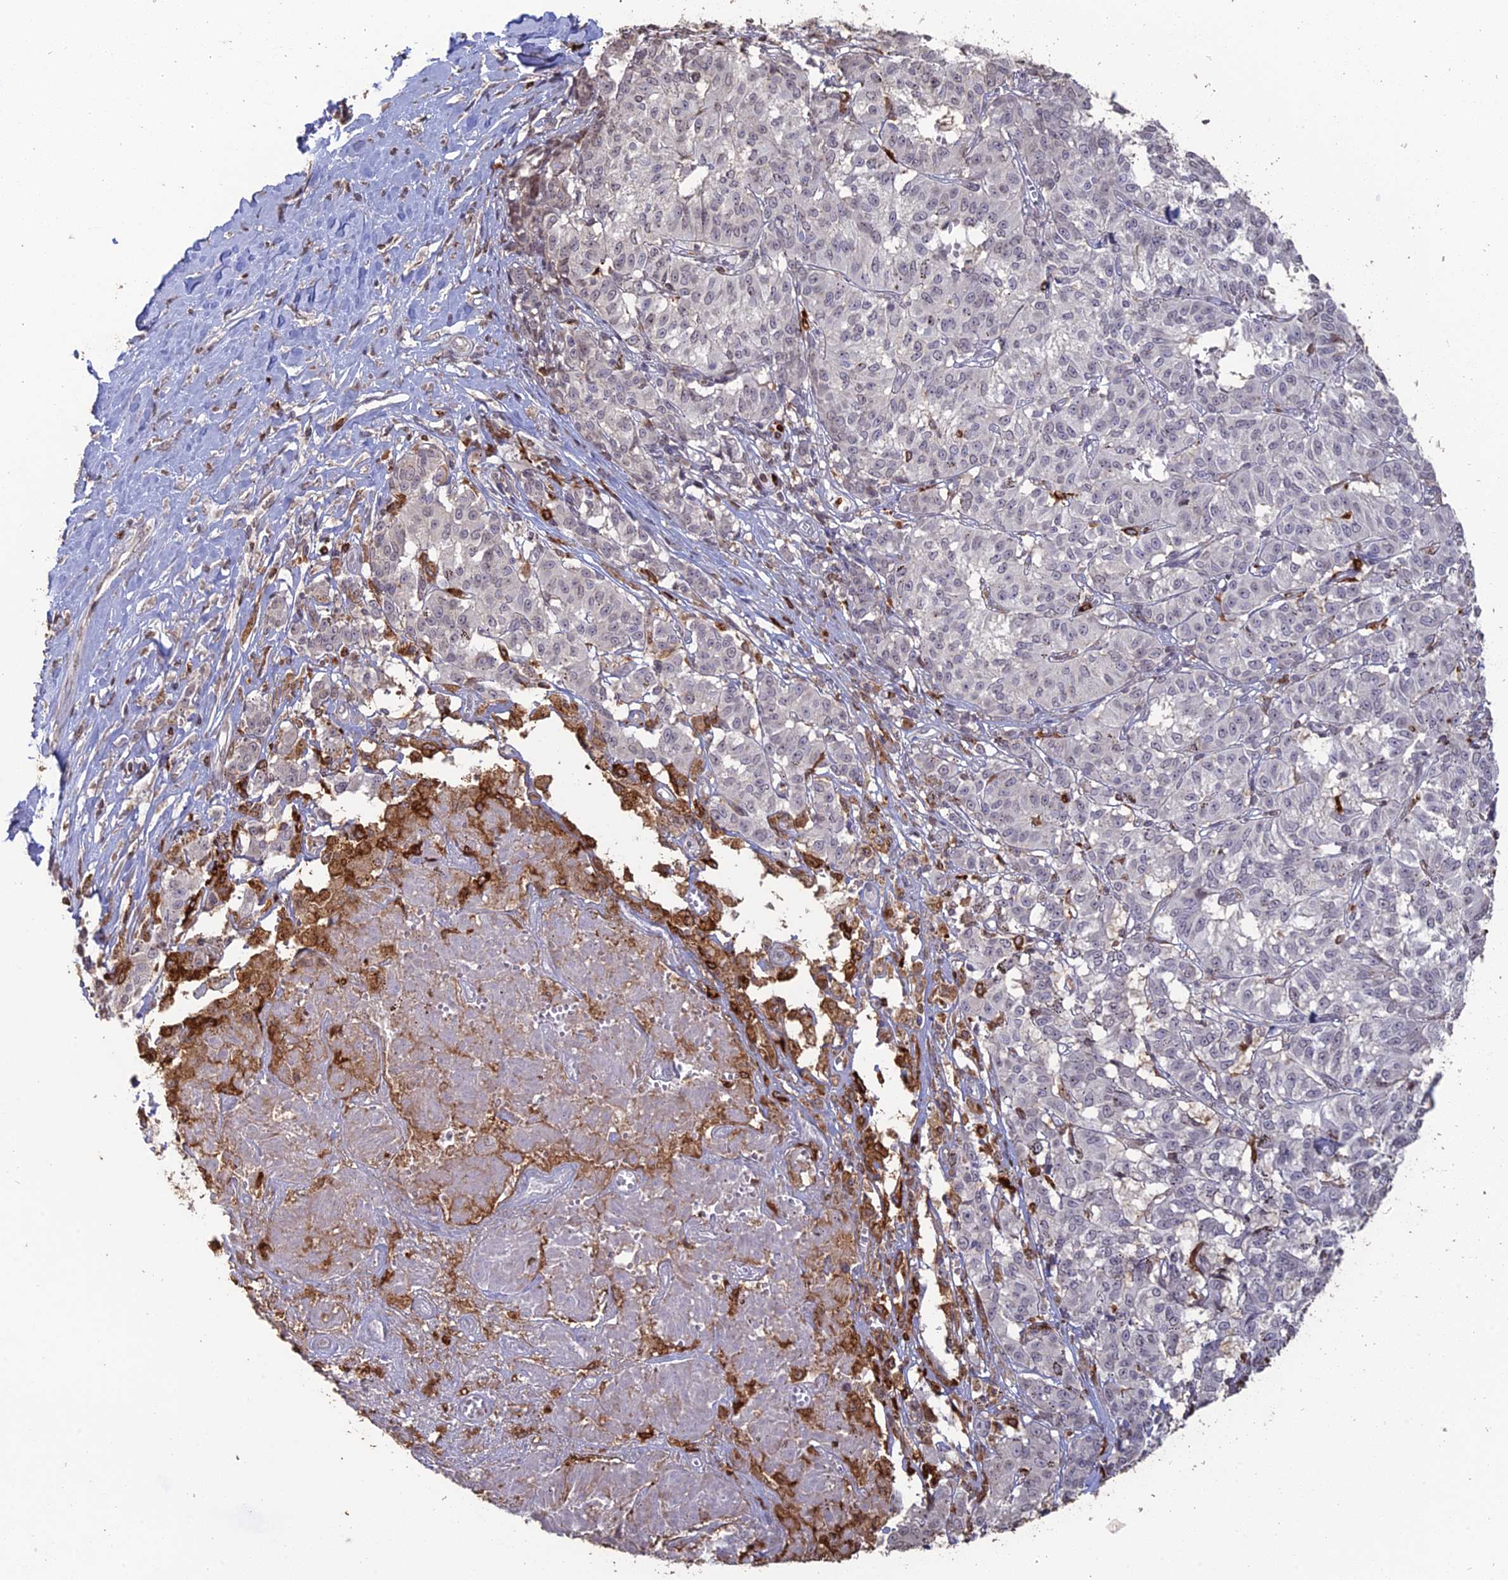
{"staining": {"intensity": "negative", "quantity": "none", "location": "none"}, "tissue": "melanoma", "cell_type": "Tumor cells", "image_type": "cancer", "snomed": [{"axis": "morphology", "description": "Malignant melanoma, NOS"}, {"axis": "topography", "description": "Skin"}], "caption": "The micrograph reveals no staining of tumor cells in malignant melanoma.", "gene": "APOBR", "patient": {"sex": "female", "age": 72}}